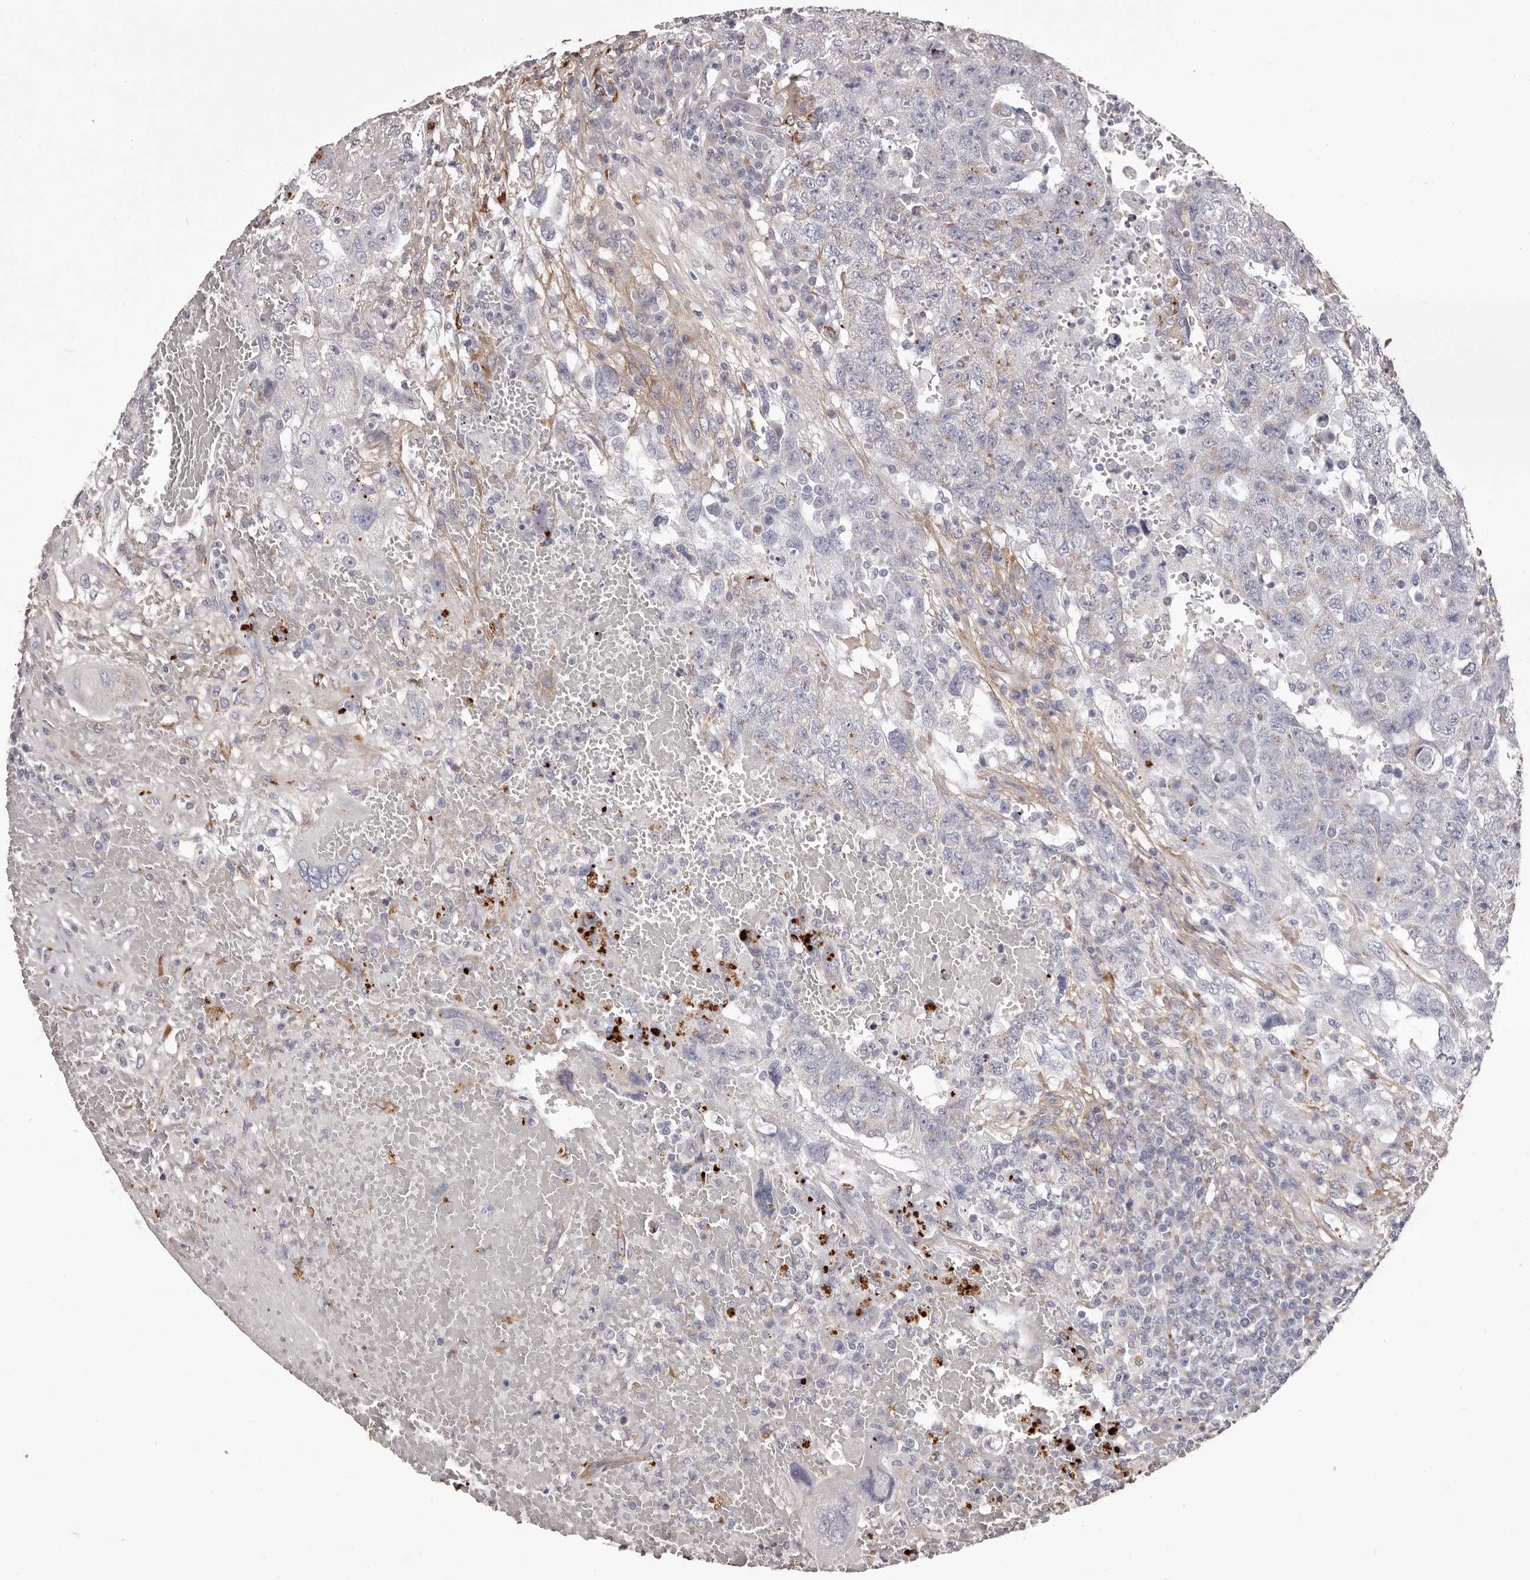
{"staining": {"intensity": "negative", "quantity": "none", "location": "none"}, "tissue": "testis cancer", "cell_type": "Tumor cells", "image_type": "cancer", "snomed": [{"axis": "morphology", "description": "Carcinoma, Embryonal, NOS"}, {"axis": "topography", "description": "Testis"}], "caption": "Immunohistochemistry image of neoplastic tissue: testis embryonal carcinoma stained with DAB (3,3'-diaminobenzidine) shows no significant protein expression in tumor cells.", "gene": "COL6A1", "patient": {"sex": "male", "age": 26}}